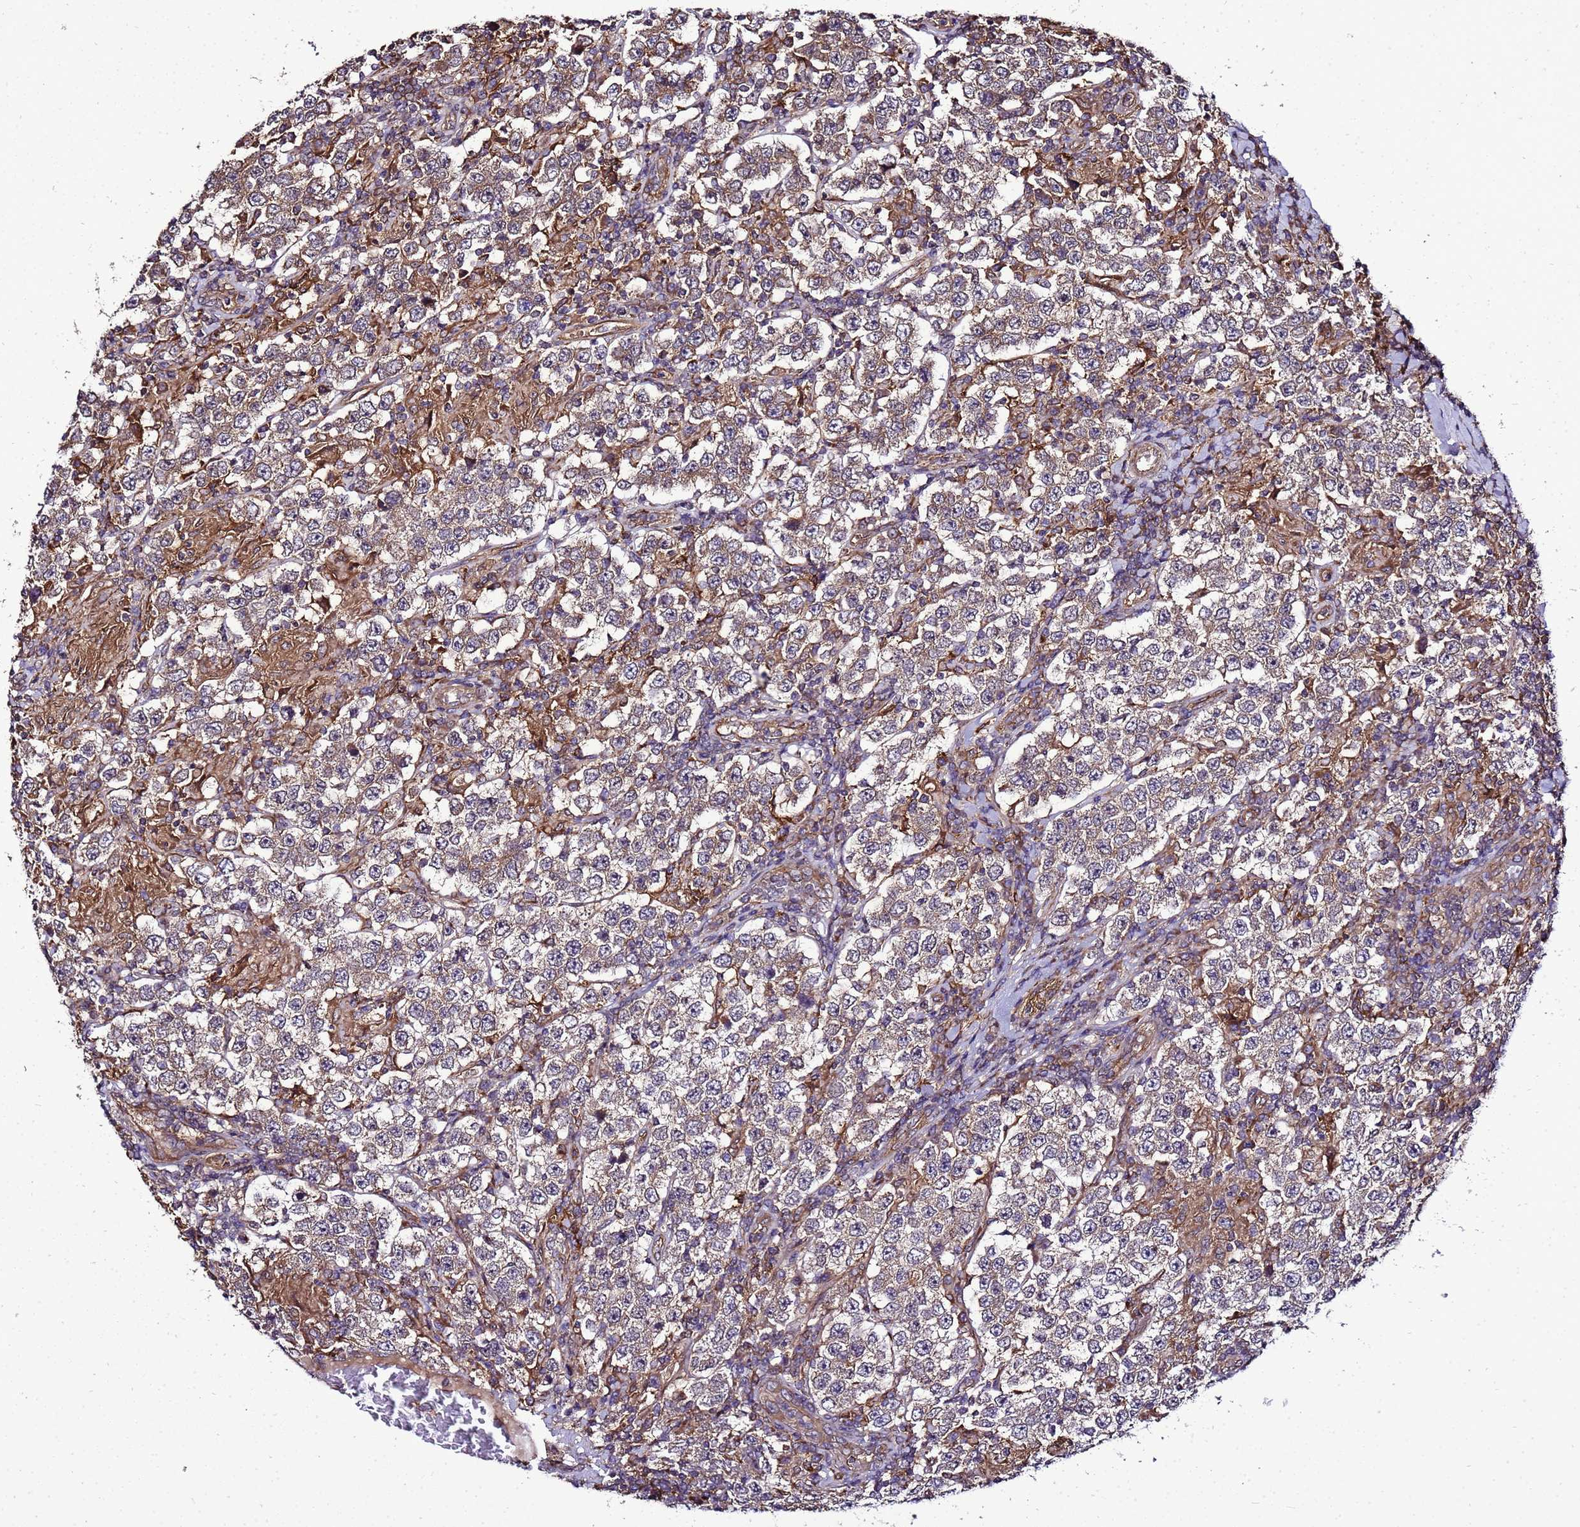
{"staining": {"intensity": "moderate", "quantity": "25%-75%", "location": "cytoplasmic/membranous"}, "tissue": "testis cancer", "cell_type": "Tumor cells", "image_type": "cancer", "snomed": [{"axis": "morphology", "description": "Normal tissue, NOS"}, {"axis": "morphology", "description": "Urothelial carcinoma, High grade"}, {"axis": "morphology", "description": "Seminoma, NOS"}, {"axis": "morphology", "description": "Carcinoma, Embryonal, NOS"}, {"axis": "topography", "description": "Urinary bladder"}, {"axis": "topography", "description": "Testis"}], "caption": "A micrograph of human seminoma (testis) stained for a protein displays moderate cytoplasmic/membranous brown staining in tumor cells.", "gene": "TRABD", "patient": {"sex": "male", "age": 41}}